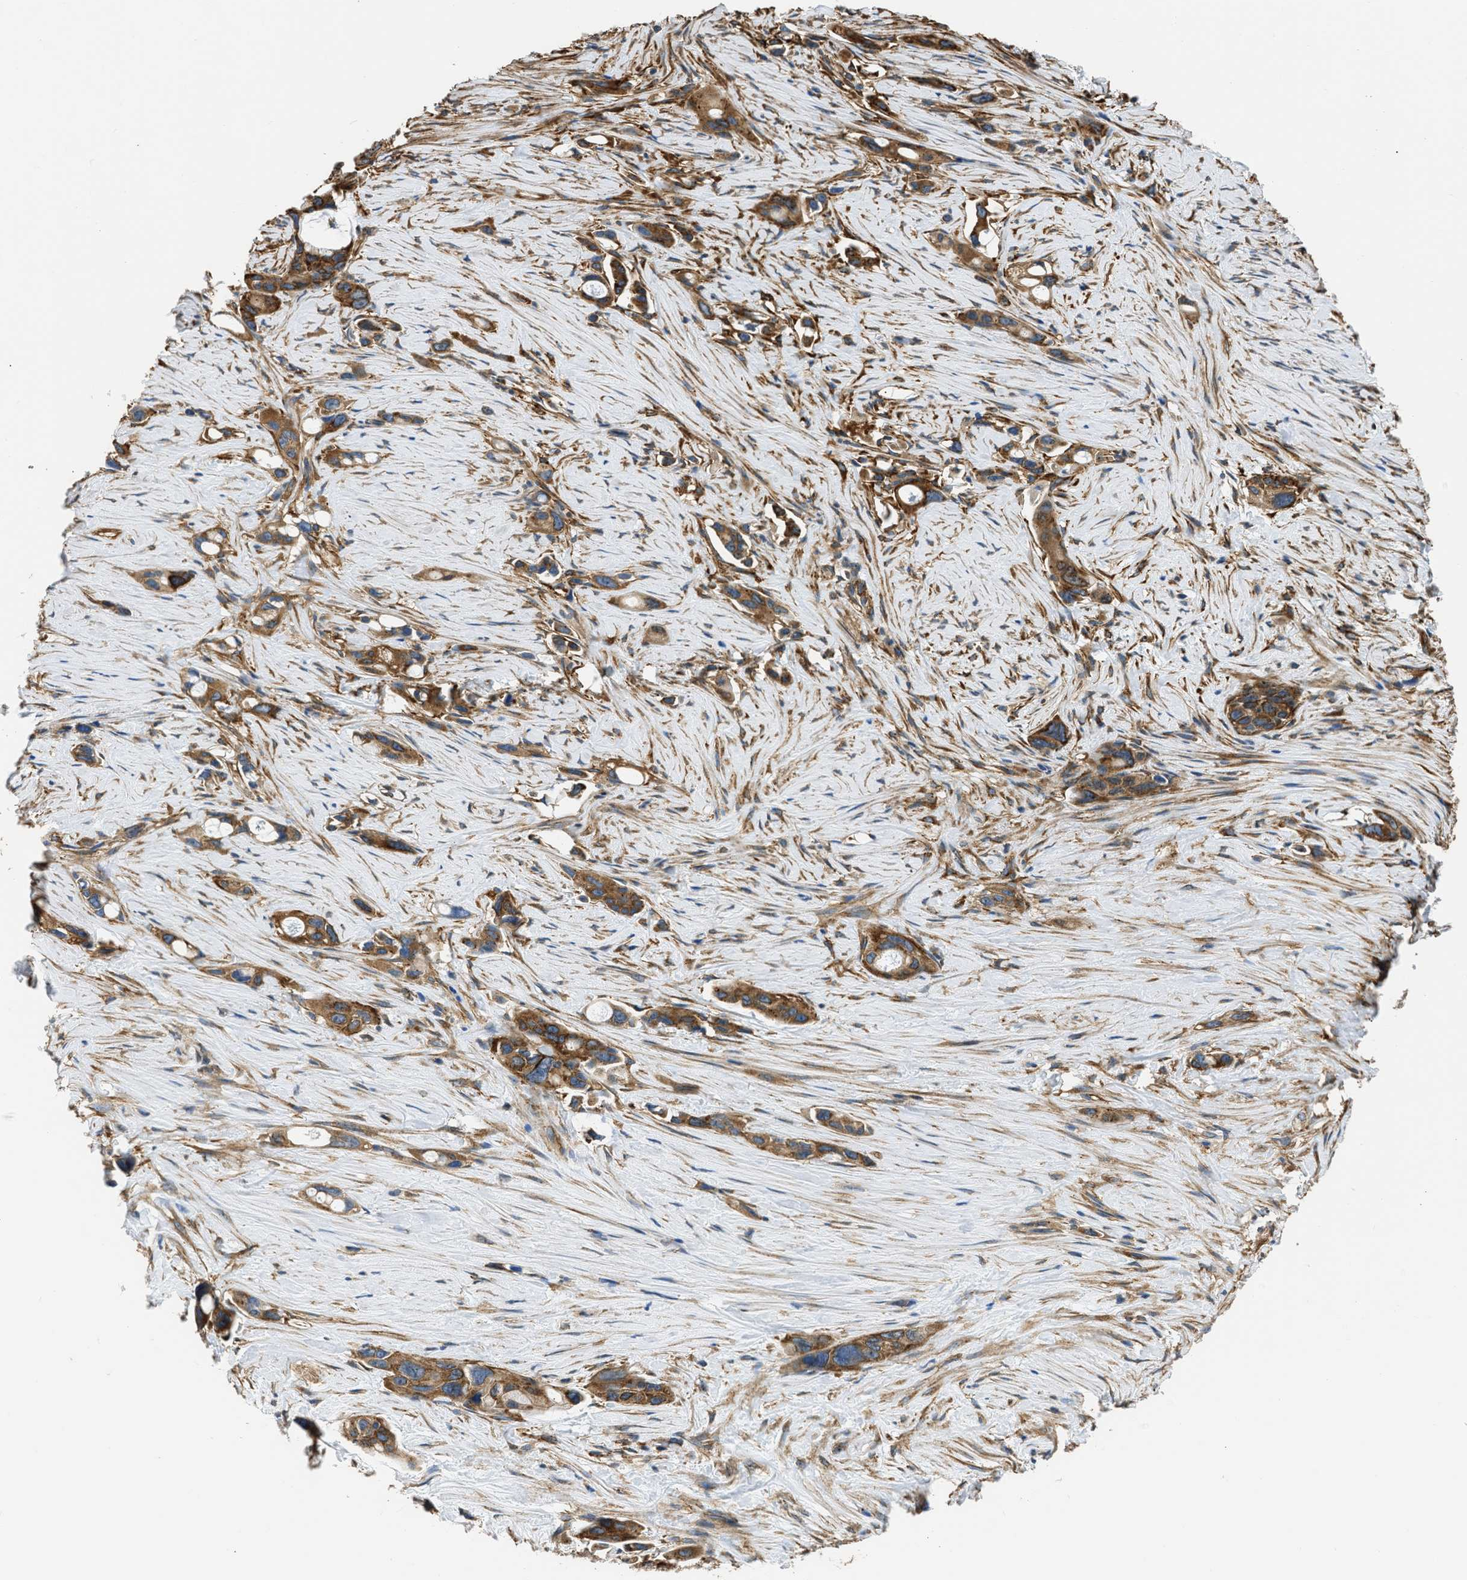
{"staining": {"intensity": "moderate", "quantity": ">75%", "location": "cytoplasmic/membranous"}, "tissue": "pancreatic cancer", "cell_type": "Tumor cells", "image_type": "cancer", "snomed": [{"axis": "morphology", "description": "Adenocarcinoma, NOS"}, {"axis": "topography", "description": "Pancreas"}], "caption": "Pancreatic adenocarcinoma stained with immunohistochemistry shows moderate cytoplasmic/membranous expression in approximately >75% of tumor cells.", "gene": "SEPTIN2", "patient": {"sex": "male", "age": 53}}